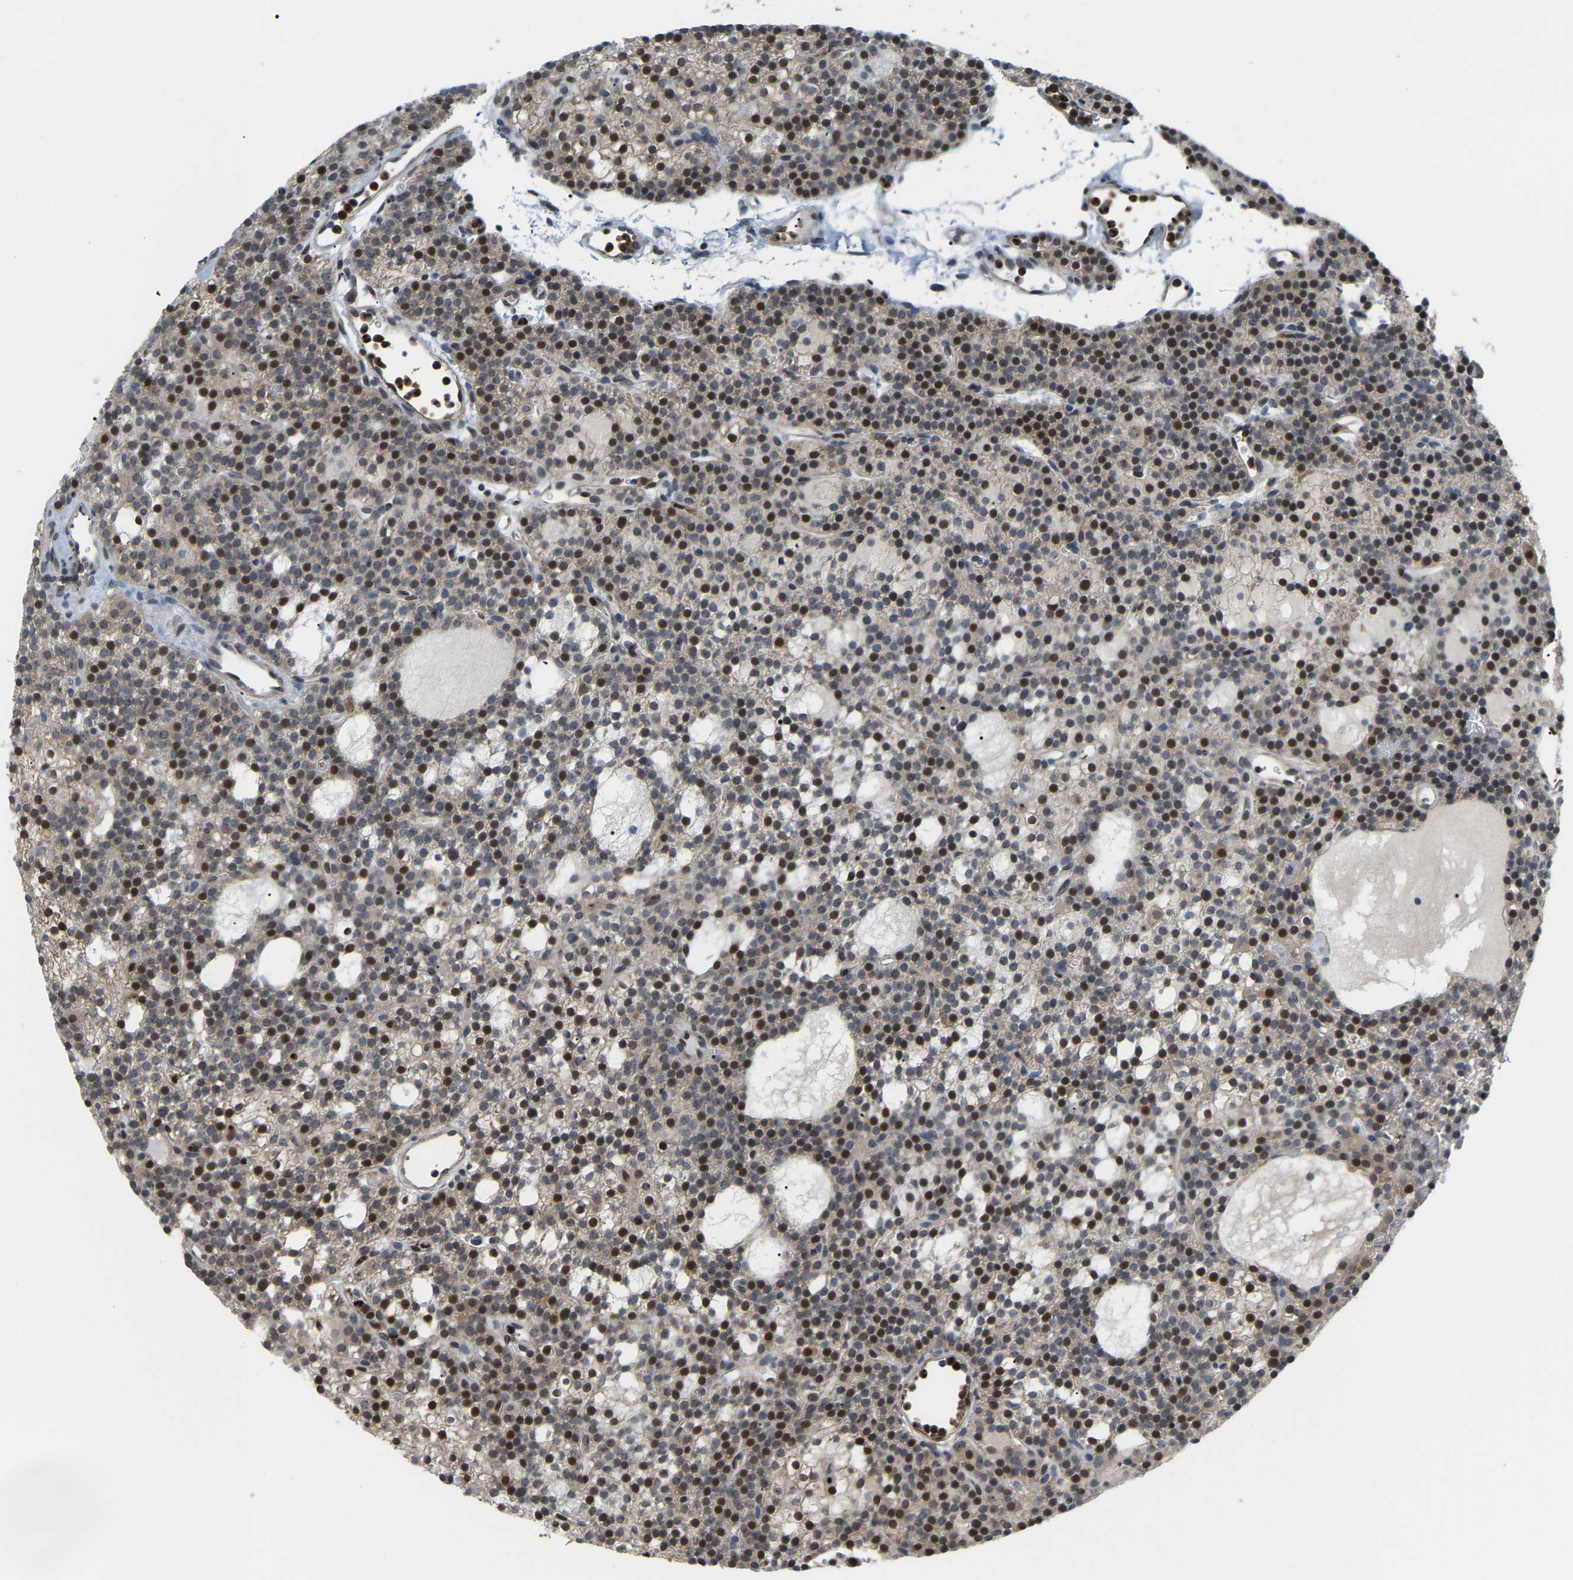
{"staining": {"intensity": "moderate", "quantity": ">75%", "location": "nuclear"}, "tissue": "parathyroid gland", "cell_type": "Glandular cells", "image_type": "normal", "snomed": [{"axis": "morphology", "description": "Normal tissue, NOS"}, {"axis": "morphology", "description": "Adenoma, NOS"}, {"axis": "topography", "description": "Parathyroid gland"}], "caption": "Parathyroid gland stained with immunohistochemistry displays moderate nuclear staining in approximately >75% of glandular cells.", "gene": "CROT", "patient": {"sex": "female", "age": 74}}